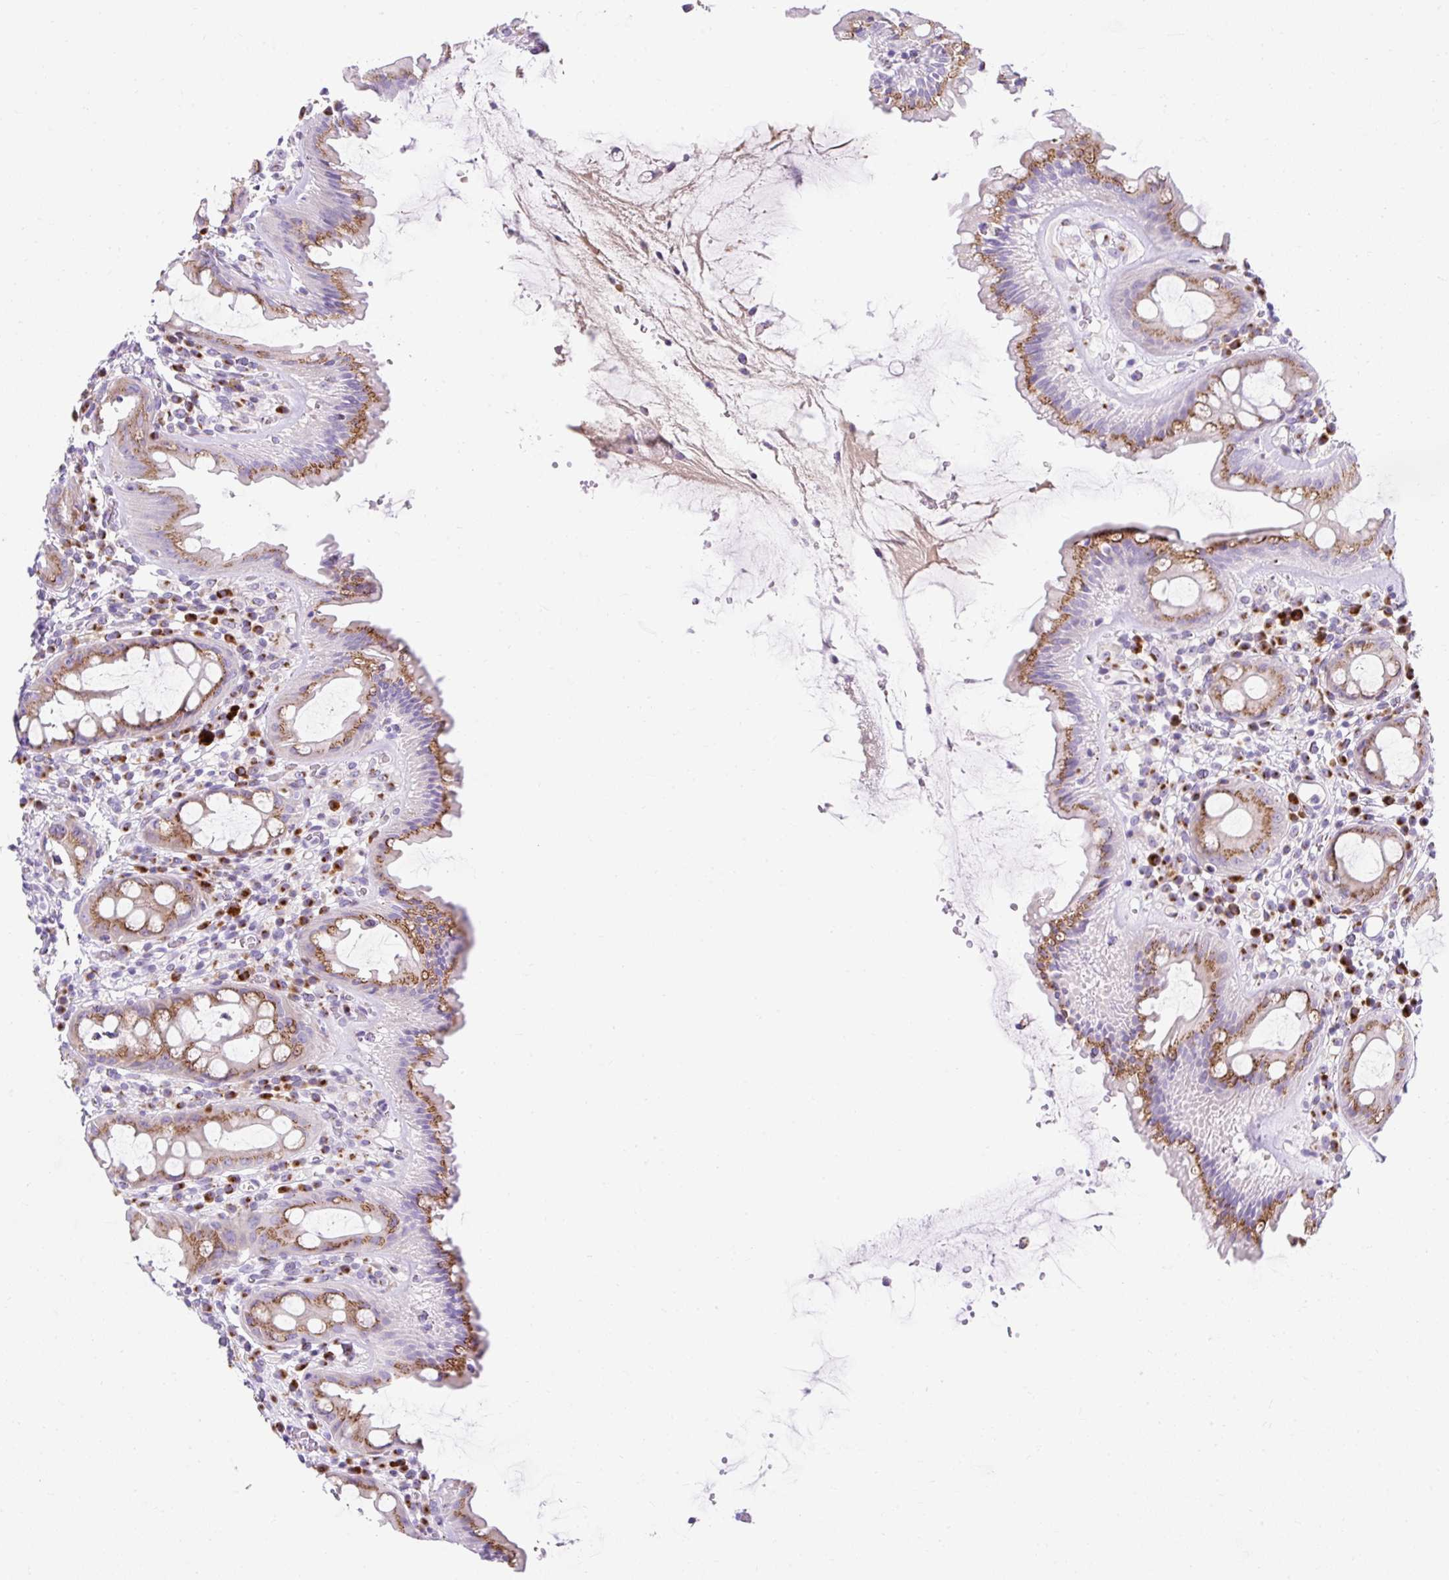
{"staining": {"intensity": "strong", "quantity": ">75%", "location": "cytoplasmic/membranous"}, "tissue": "rectum", "cell_type": "Glandular cells", "image_type": "normal", "snomed": [{"axis": "morphology", "description": "Normal tissue, NOS"}, {"axis": "topography", "description": "Rectum"}], "caption": "This micrograph exhibits immunohistochemistry staining of unremarkable human rectum, with high strong cytoplasmic/membranous staining in approximately >75% of glandular cells.", "gene": "GOLGA8A", "patient": {"sex": "female", "age": 57}}